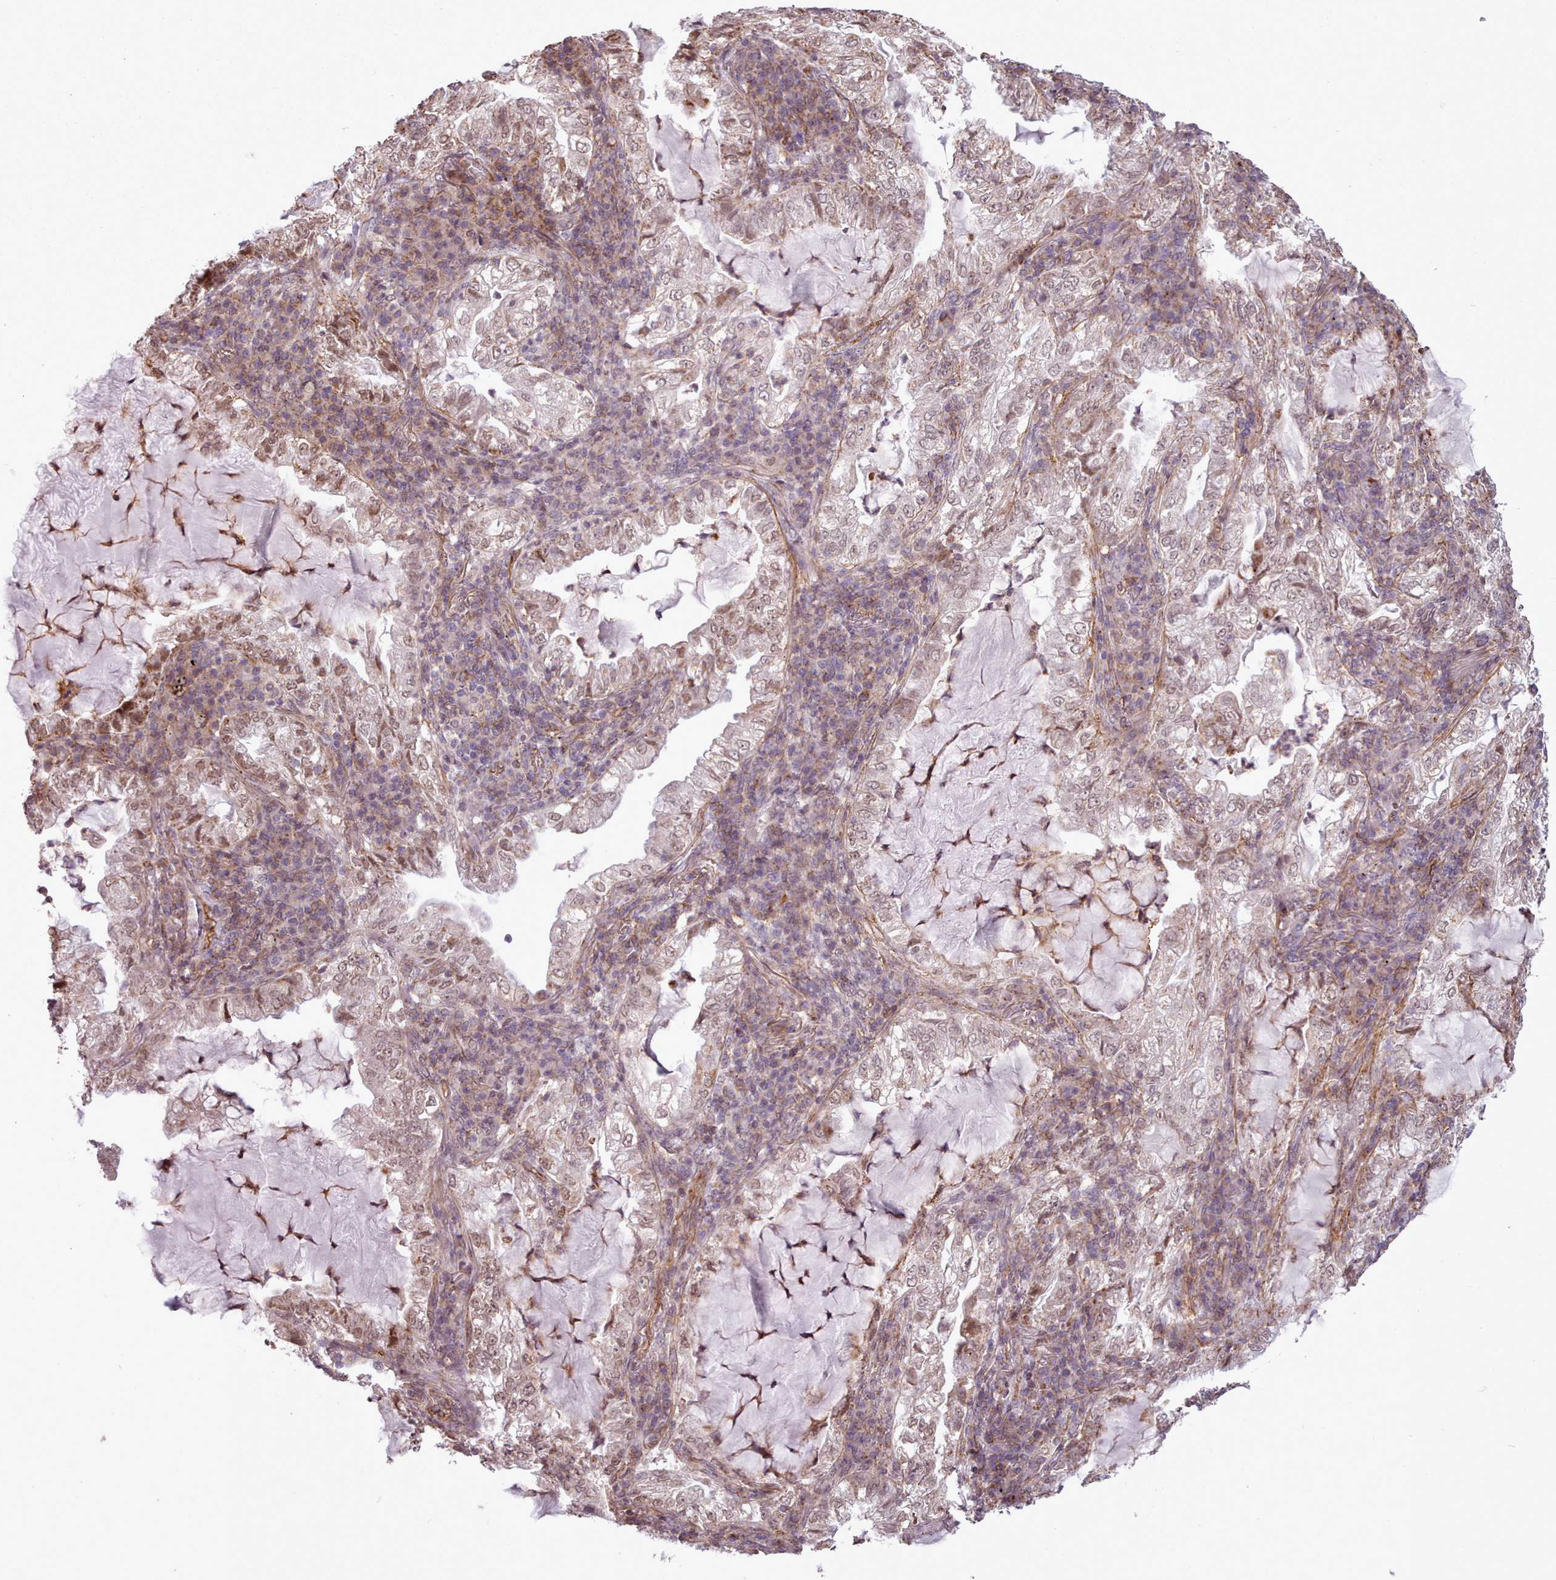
{"staining": {"intensity": "moderate", "quantity": ">75%", "location": "nuclear"}, "tissue": "lung cancer", "cell_type": "Tumor cells", "image_type": "cancer", "snomed": [{"axis": "morphology", "description": "Adenocarcinoma, NOS"}, {"axis": "topography", "description": "Lung"}], "caption": "The image shows staining of lung cancer, revealing moderate nuclear protein expression (brown color) within tumor cells.", "gene": "ZMYM4", "patient": {"sex": "female", "age": 73}}